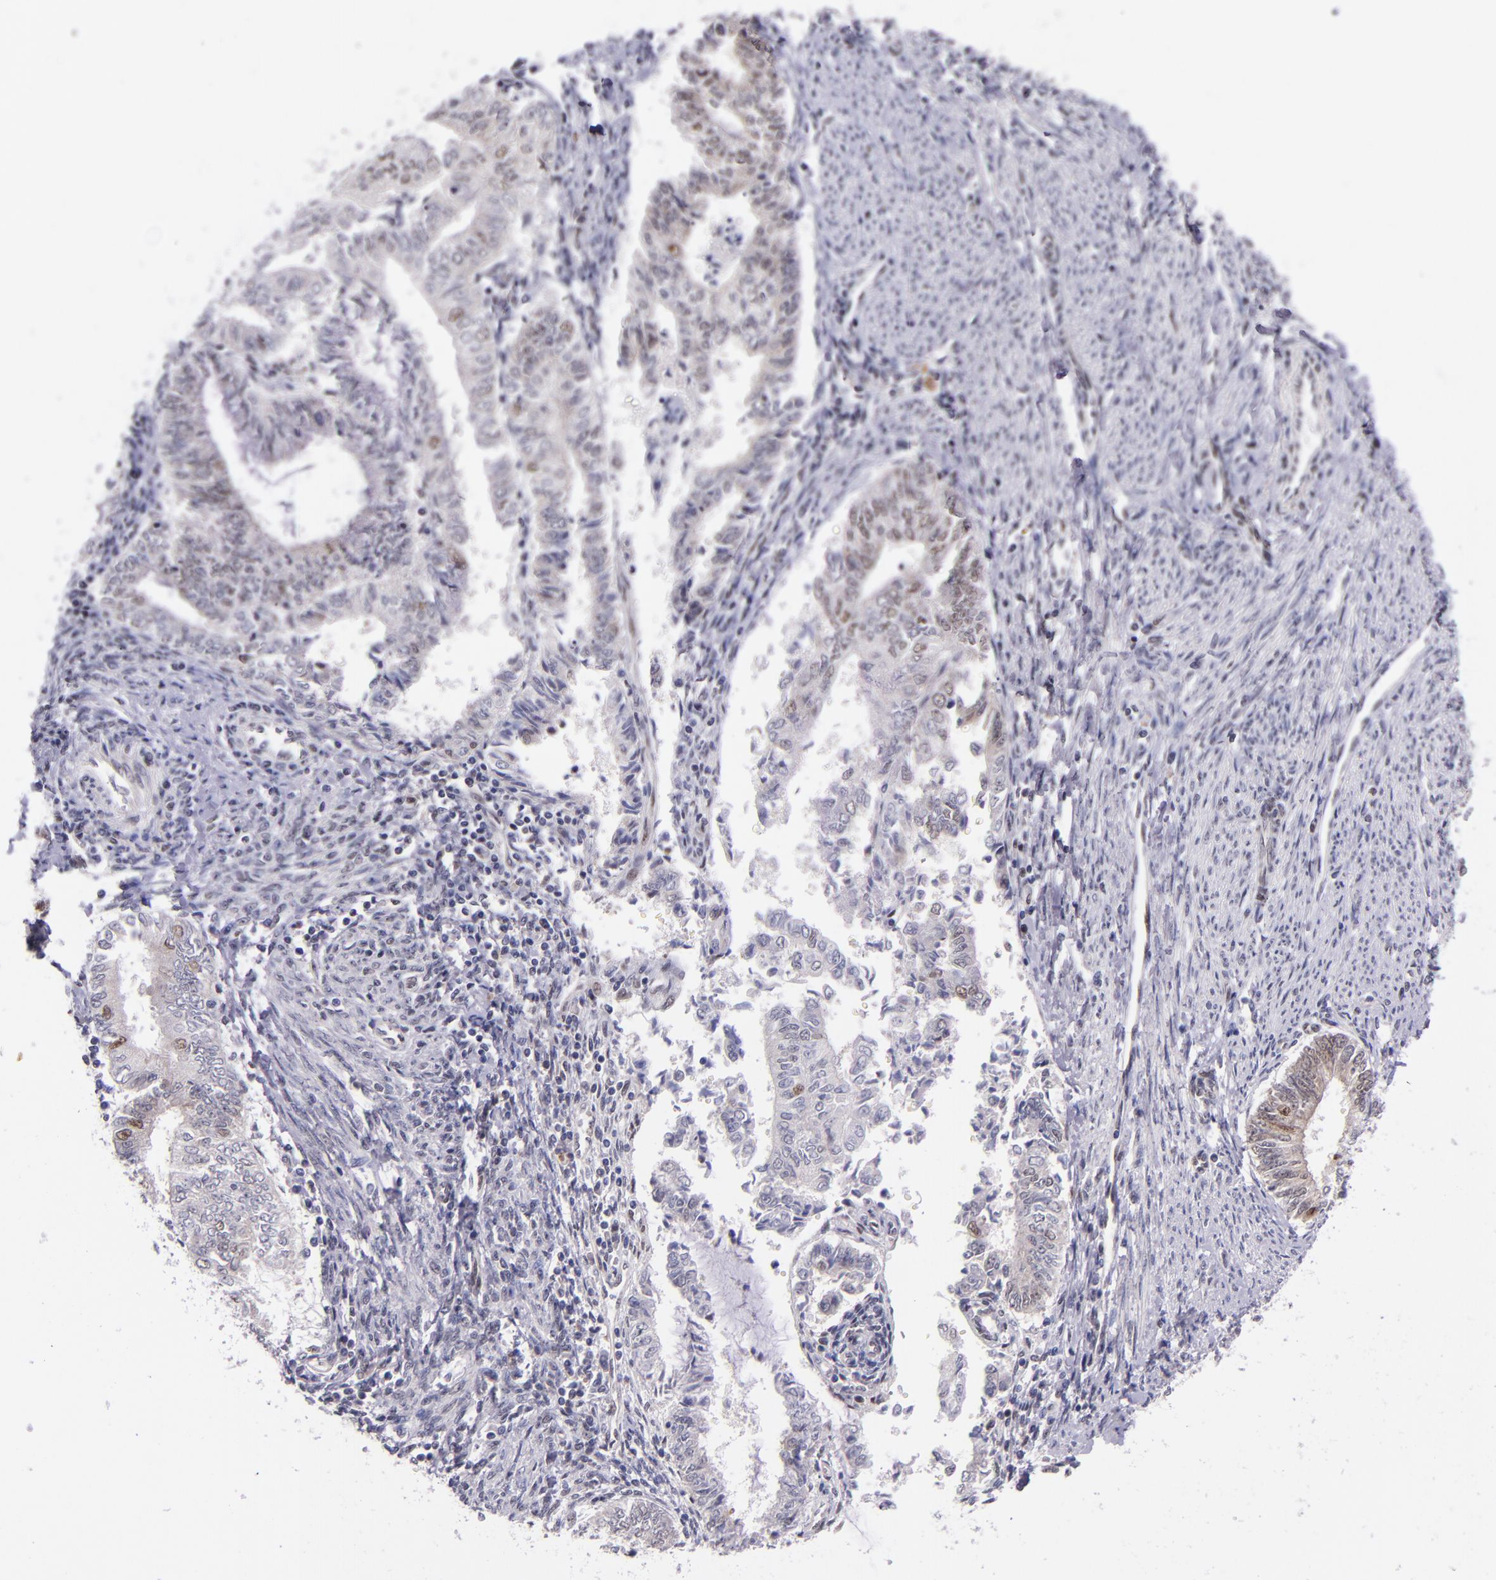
{"staining": {"intensity": "weak", "quantity": "25%-75%", "location": "nuclear"}, "tissue": "endometrial cancer", "cell_type": "Tumor cells", "image_type": "cancer", "snomed": [{"axis": "morphology", "description": "Adenocarcinoma, NOS"}, {"axis": "topography", "description": "Endometrium"}], "caption": "Protein expression by IHC shows weak nuclear expression in about 25%-75% of tumor cells in endometrial adenocarcinoma.", "gene": "GPKOW", "patient": {"sex": "female", "age": 66}}